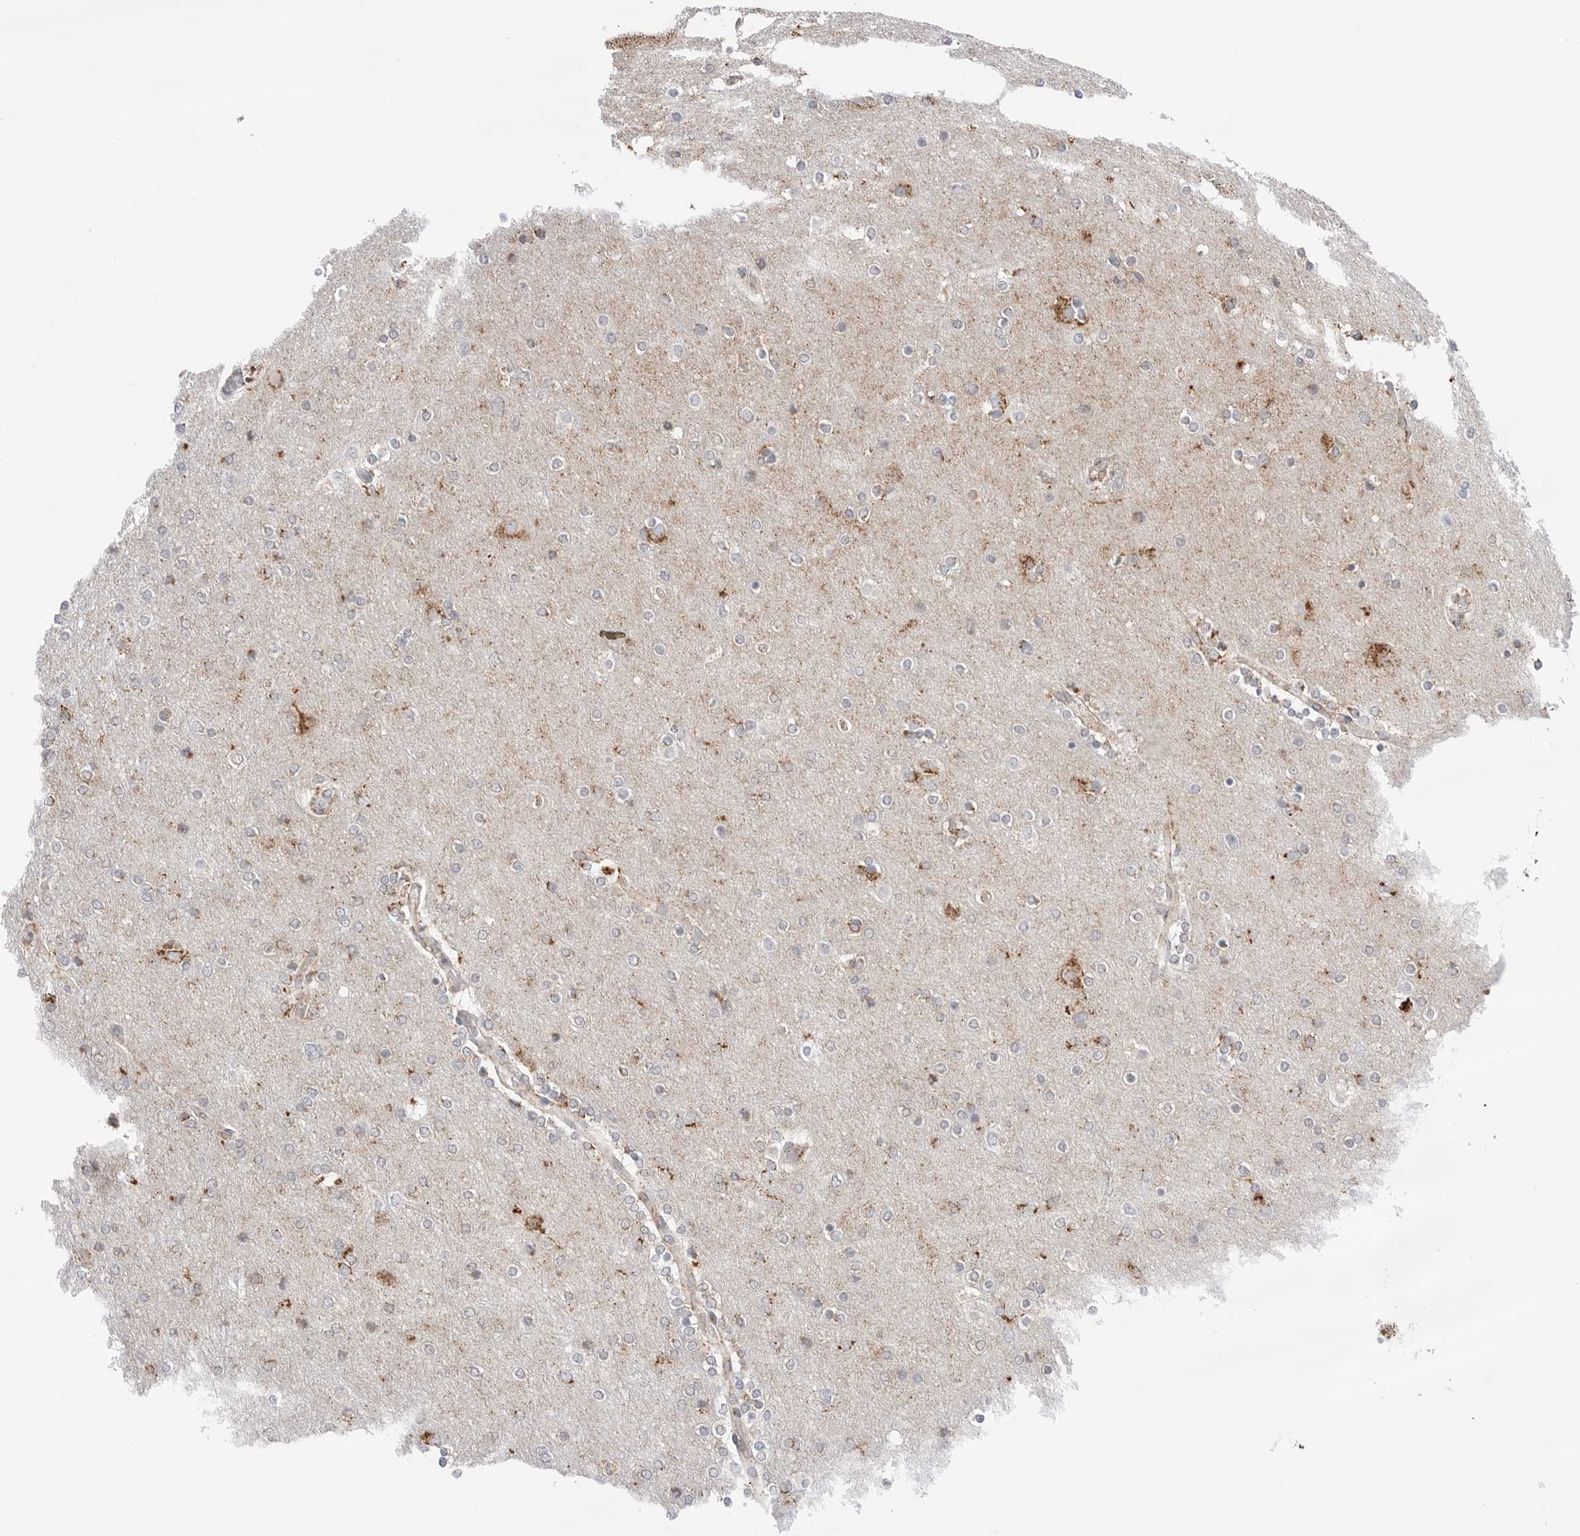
{"staining": {"intensity": "weak", "quantity": "<25%", "location": "cytoplasmic/membranous"}, "tissue": "glioma", "cell_type": "Tumor cells", "image_type": "cancer", "snomed": [{"axis": "morphology", "description": "Glioma, malignant, High grade"}, {"axis": "topography", "description": "Cerebral cortex"}], "caption": "A high-resolution histopathology image shows immunohistochemistry staining of glioma, which demonstrates no significant staining in tumor cells.", "gene": "ATP5IF1", "patient": {"sex": "female", "age": 36}}